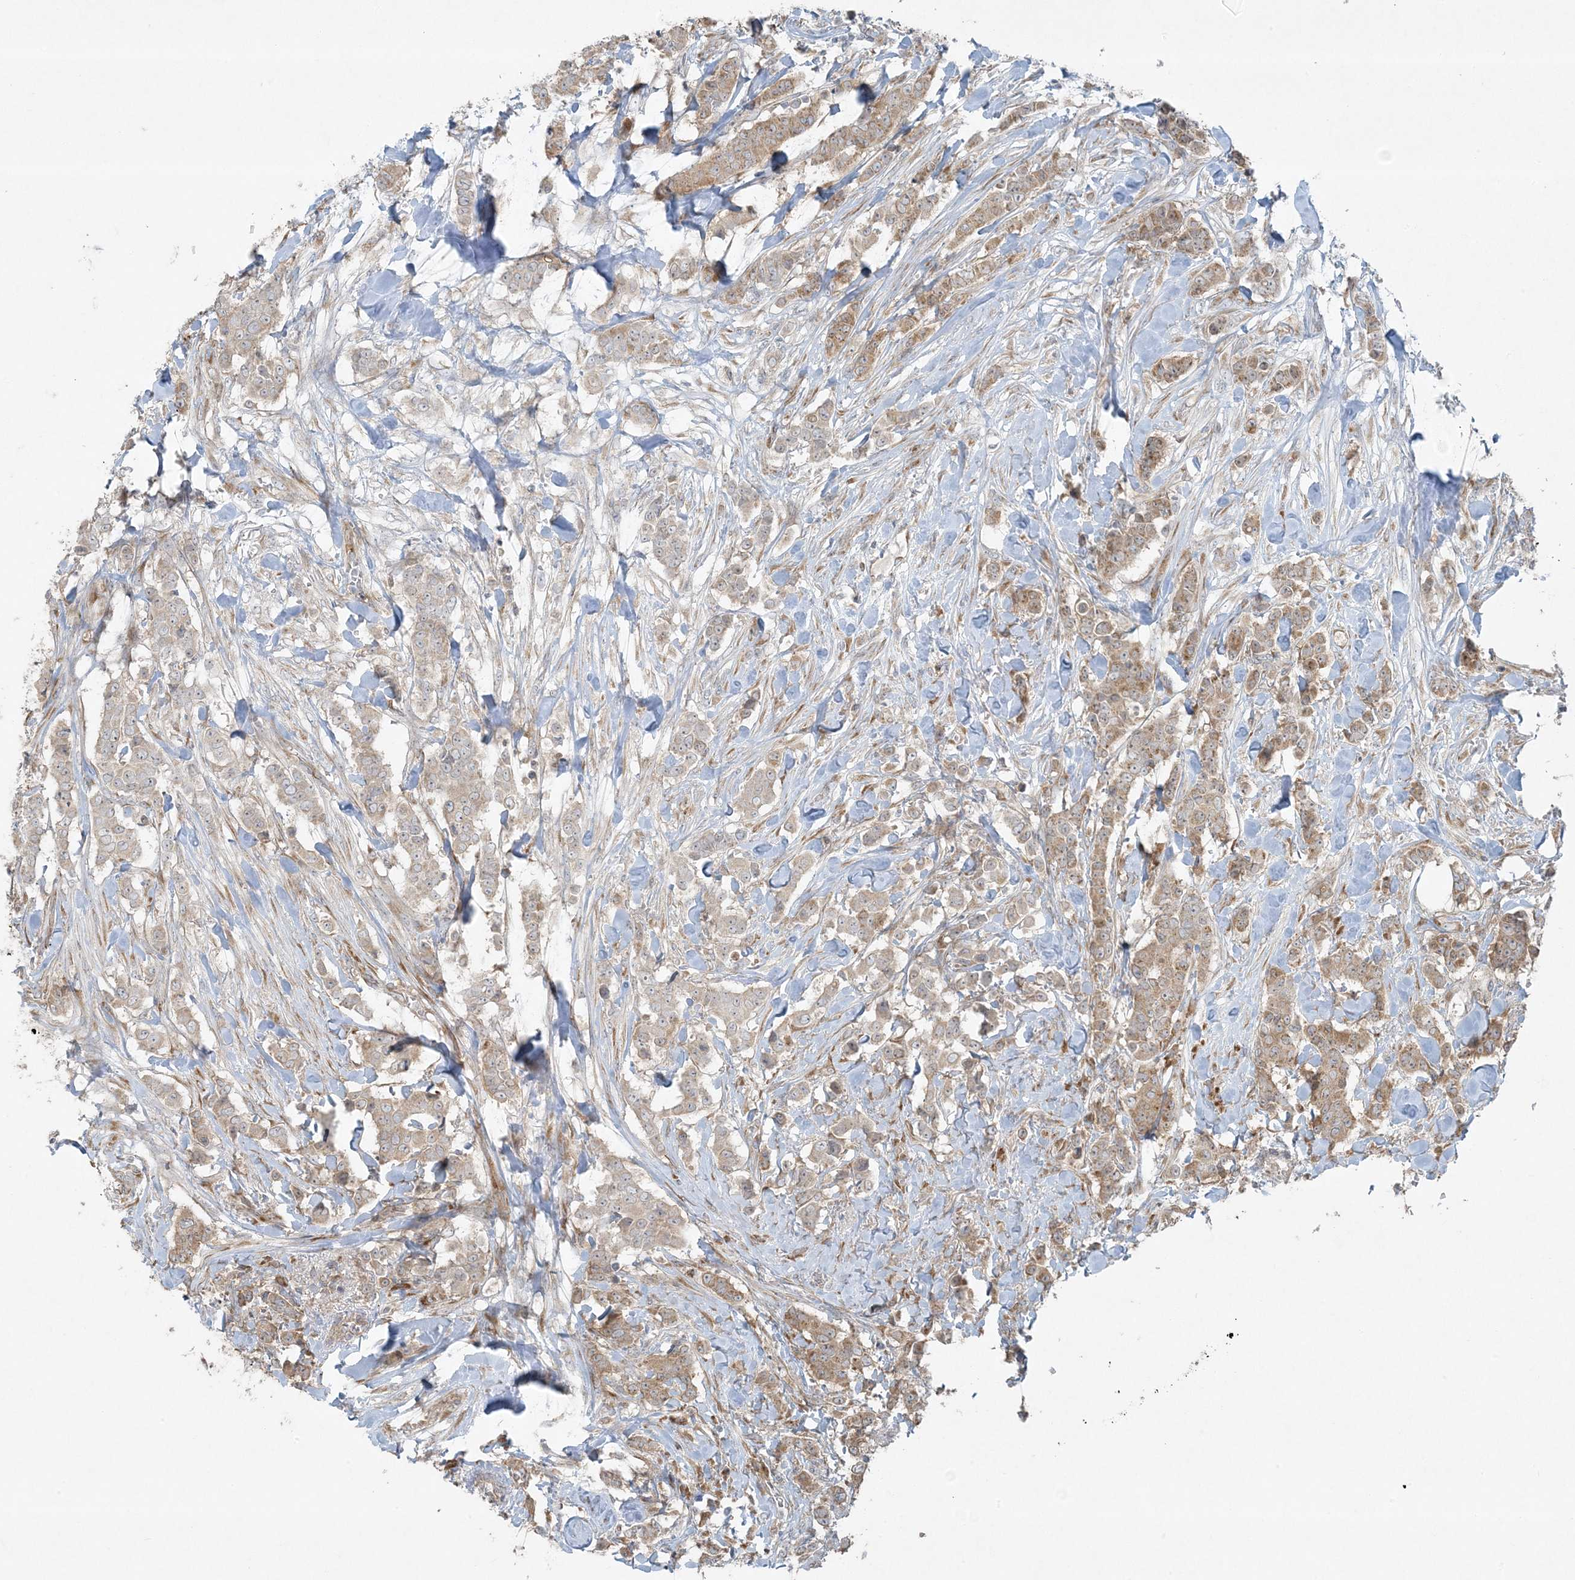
{"staining": {"intensity": "moderate", "quantity": ">75%", "location": "cytoplasmic/membranous"}, "tissue": "breast cancer", "cell_type": "Tumor cells", "image_type": "cancer", "snomed": [{"axis": "morphology", "description": "Duct carcinoma"}, {"axis": "topography", "description": "Breast"}], "caption": "Protein expression analysis of breast cancer displays moderate cytoplasmic/membranous staining in about >75% of tumor cells. Ihc stains the protein of interest in brown and the nuclei are stained blue.", "gene": "ZNF263", "patient": {"sex": "female", "age": 40}}